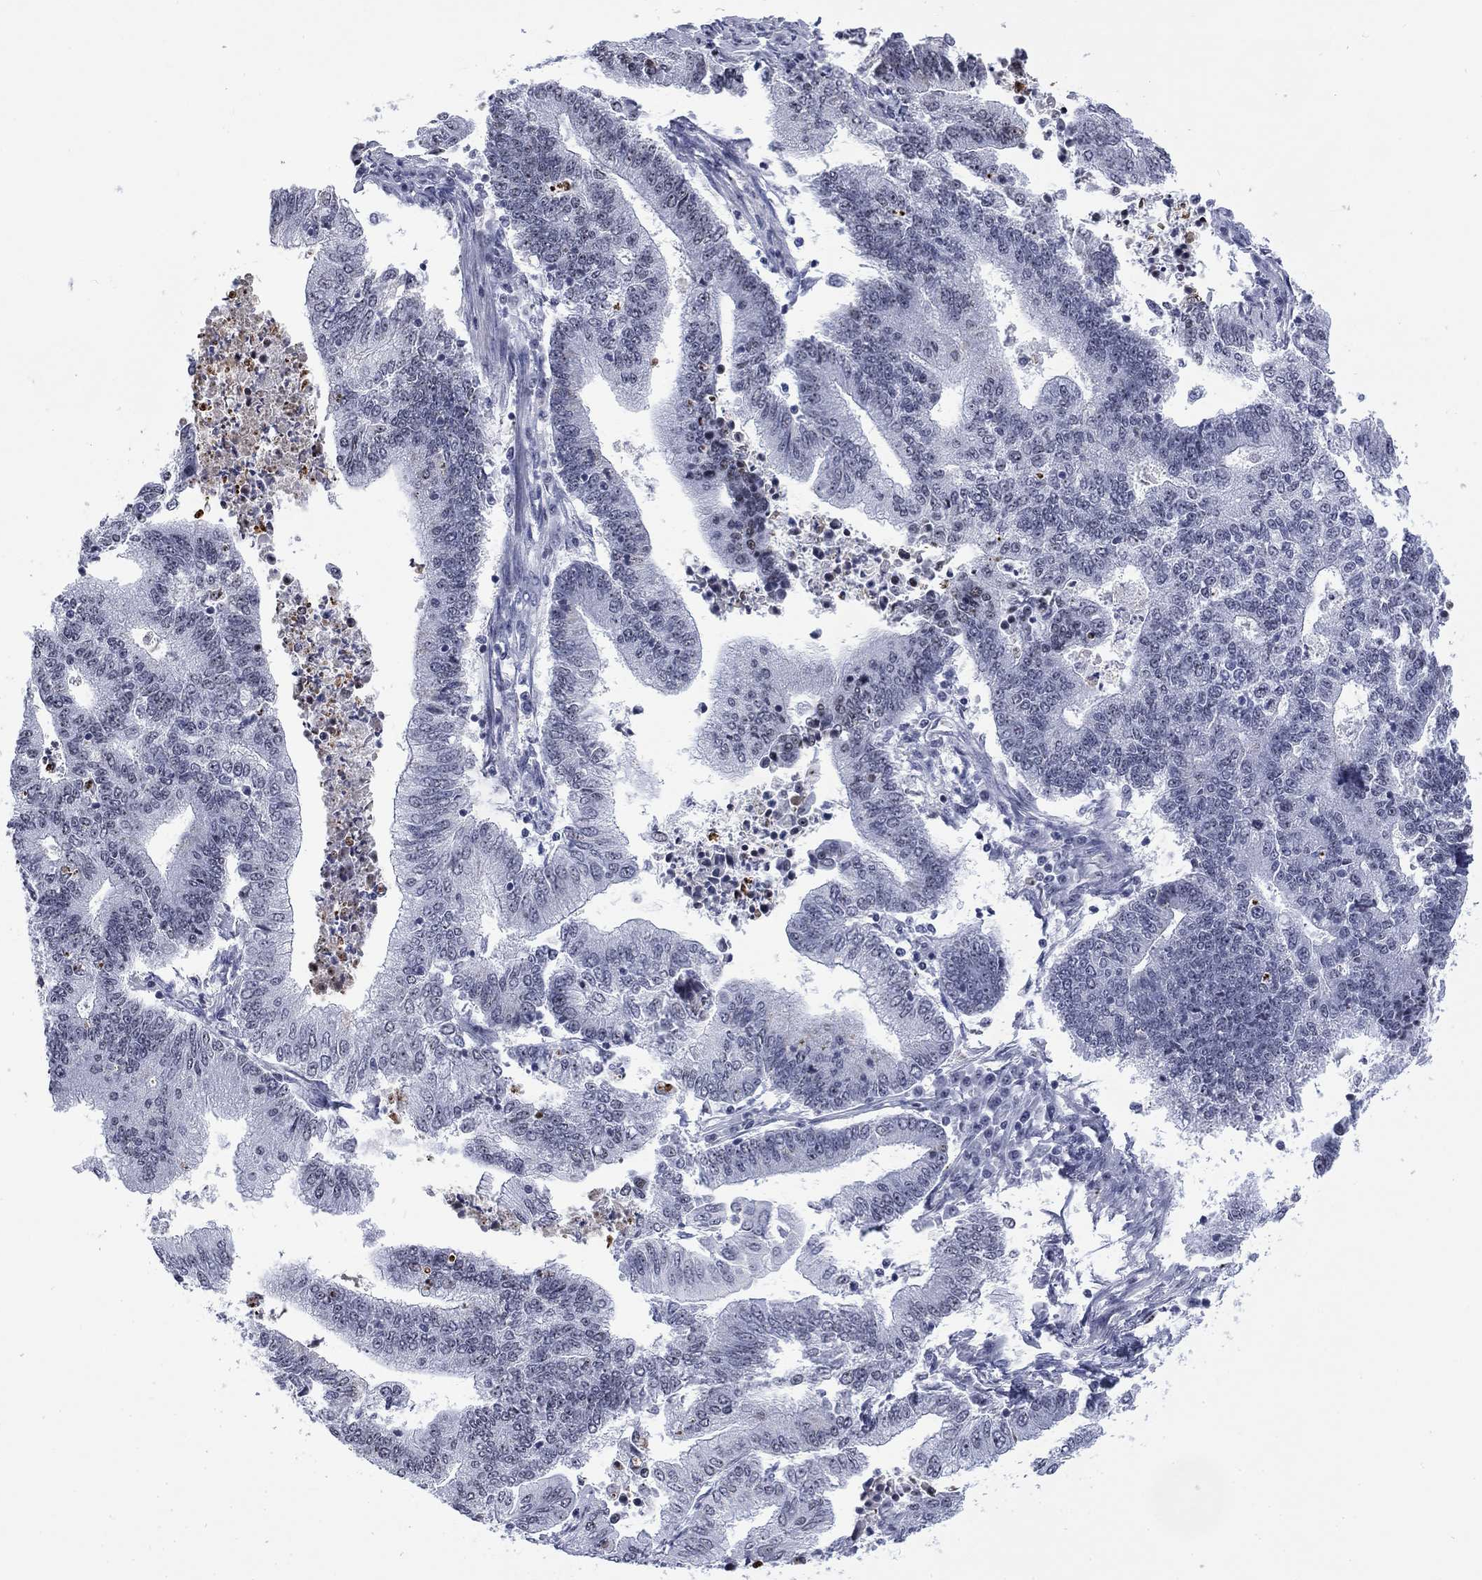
{"staining": {"intensity": "negative", "quantity": "none", "location": "none"}, "tissue": "endometrial cancer", "cell_type": "Tumor cells", "image_type": "cancer", "snomed": [{"axis": "morphology", "description": "Adenocarcinoma, NOS"}, {"axis": "topography", "description": "Uterus"}, {"axis": "topography", "description": "Endometrium"}], "caption": "Endometrial cancer (adenocarcinoma) was stained to show a protein in brown. There is no significant expression in tumor cells. (Brightfield microscopy of DAB IHC at high magnification).", "gene": "CSRNP3", "patient": {"sex": "female", "age": 54}}